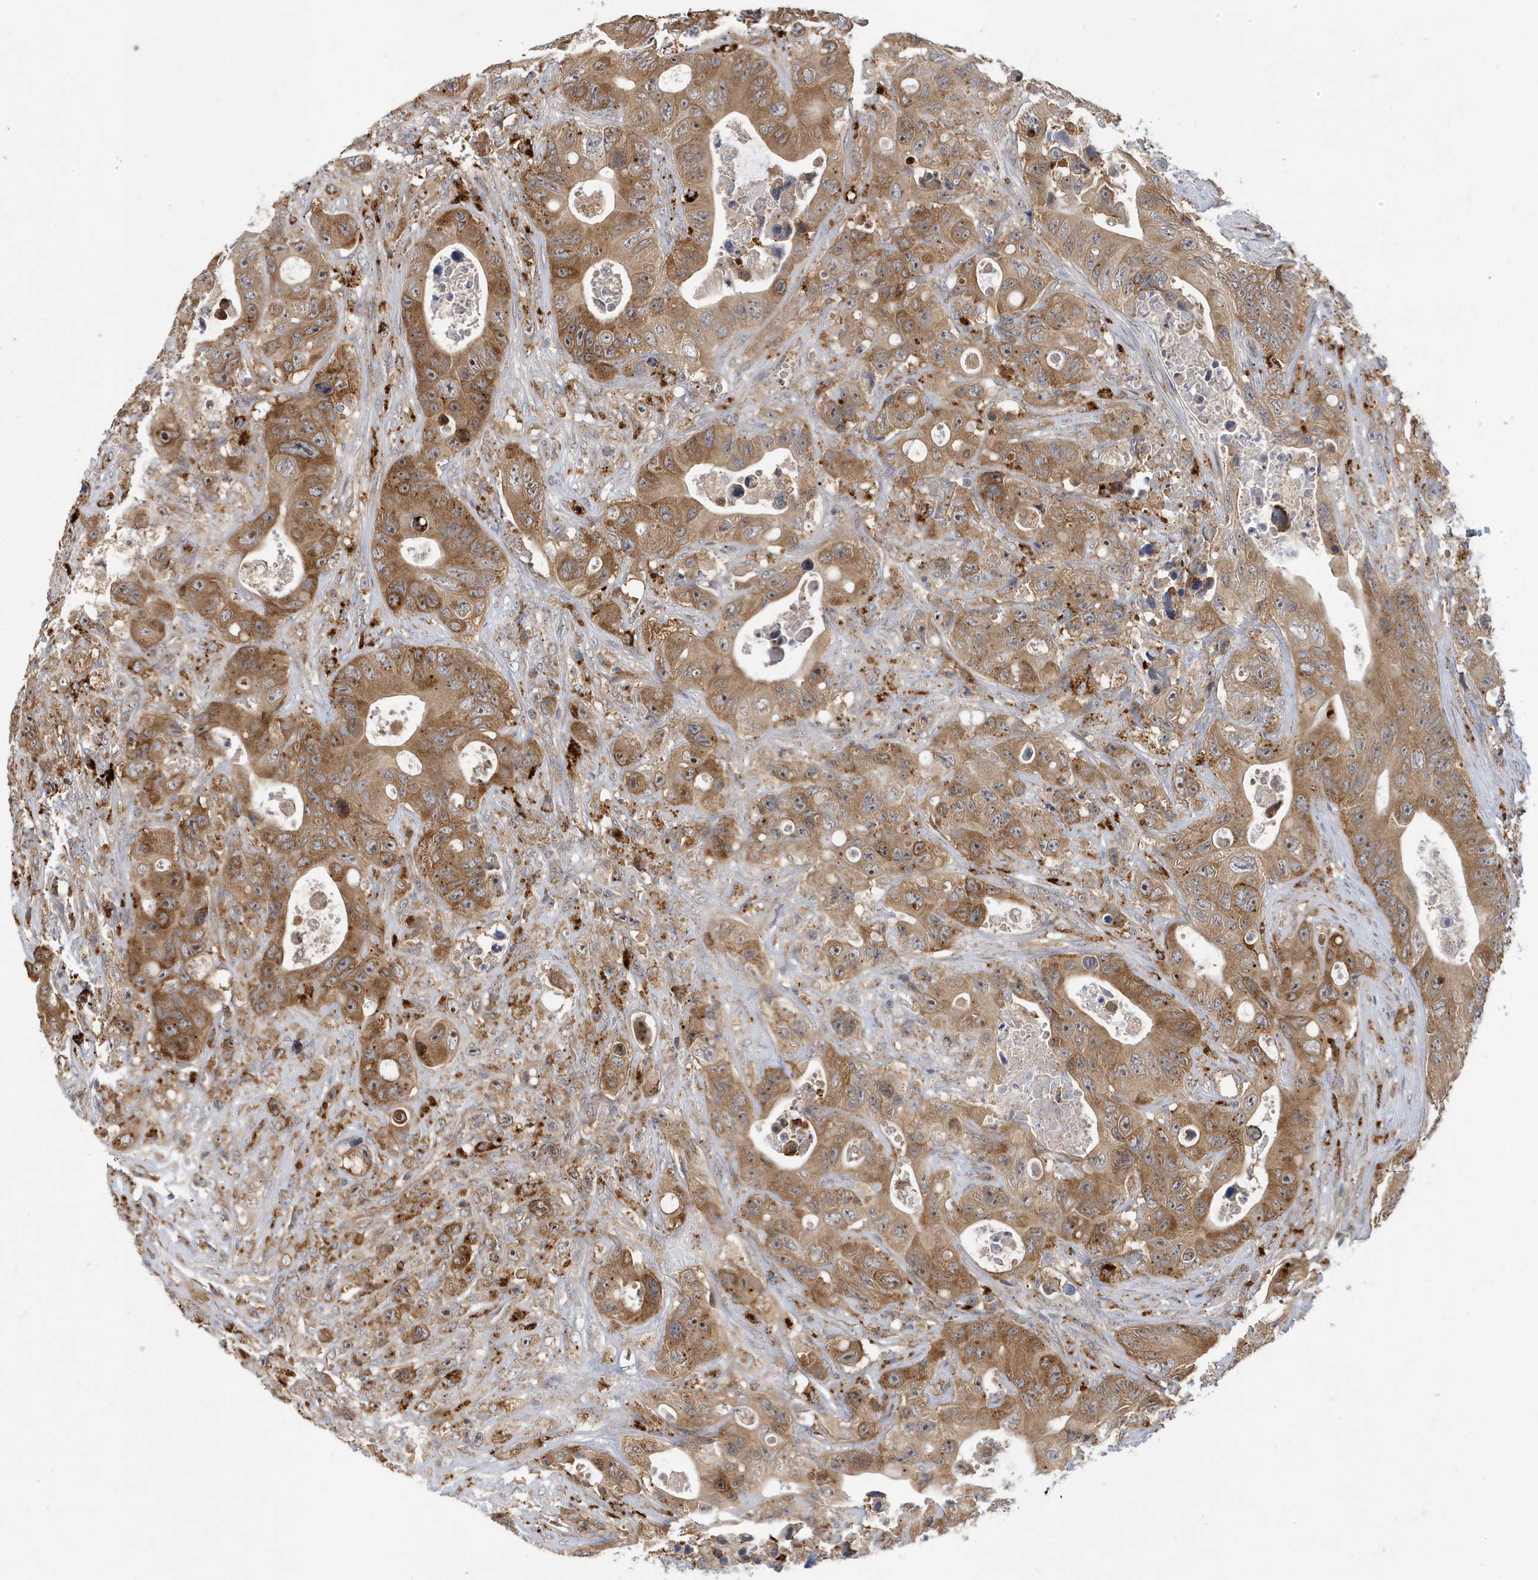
{"staining": {"intensity": "moderate", "quantity": ">75%", "location": "cytoplasmic/membranous"}, "tissue": "colorectal cancer", "cell_type": "Tumor cells", "image_type": "cancer", "snomed": [{"axis": "morphology", "description": "Adenocarcinoma, NOS"}, {"axis": "topography", "description": "Colon"}], "caption": "A brown stain highlights moderate cytoplasmic/membranous staining of a protein in human colorectal cancer (adenocarcinoma) tumor cells.", "gene": "ZNF507", "patient": {"sex": "female", "age": 46}}